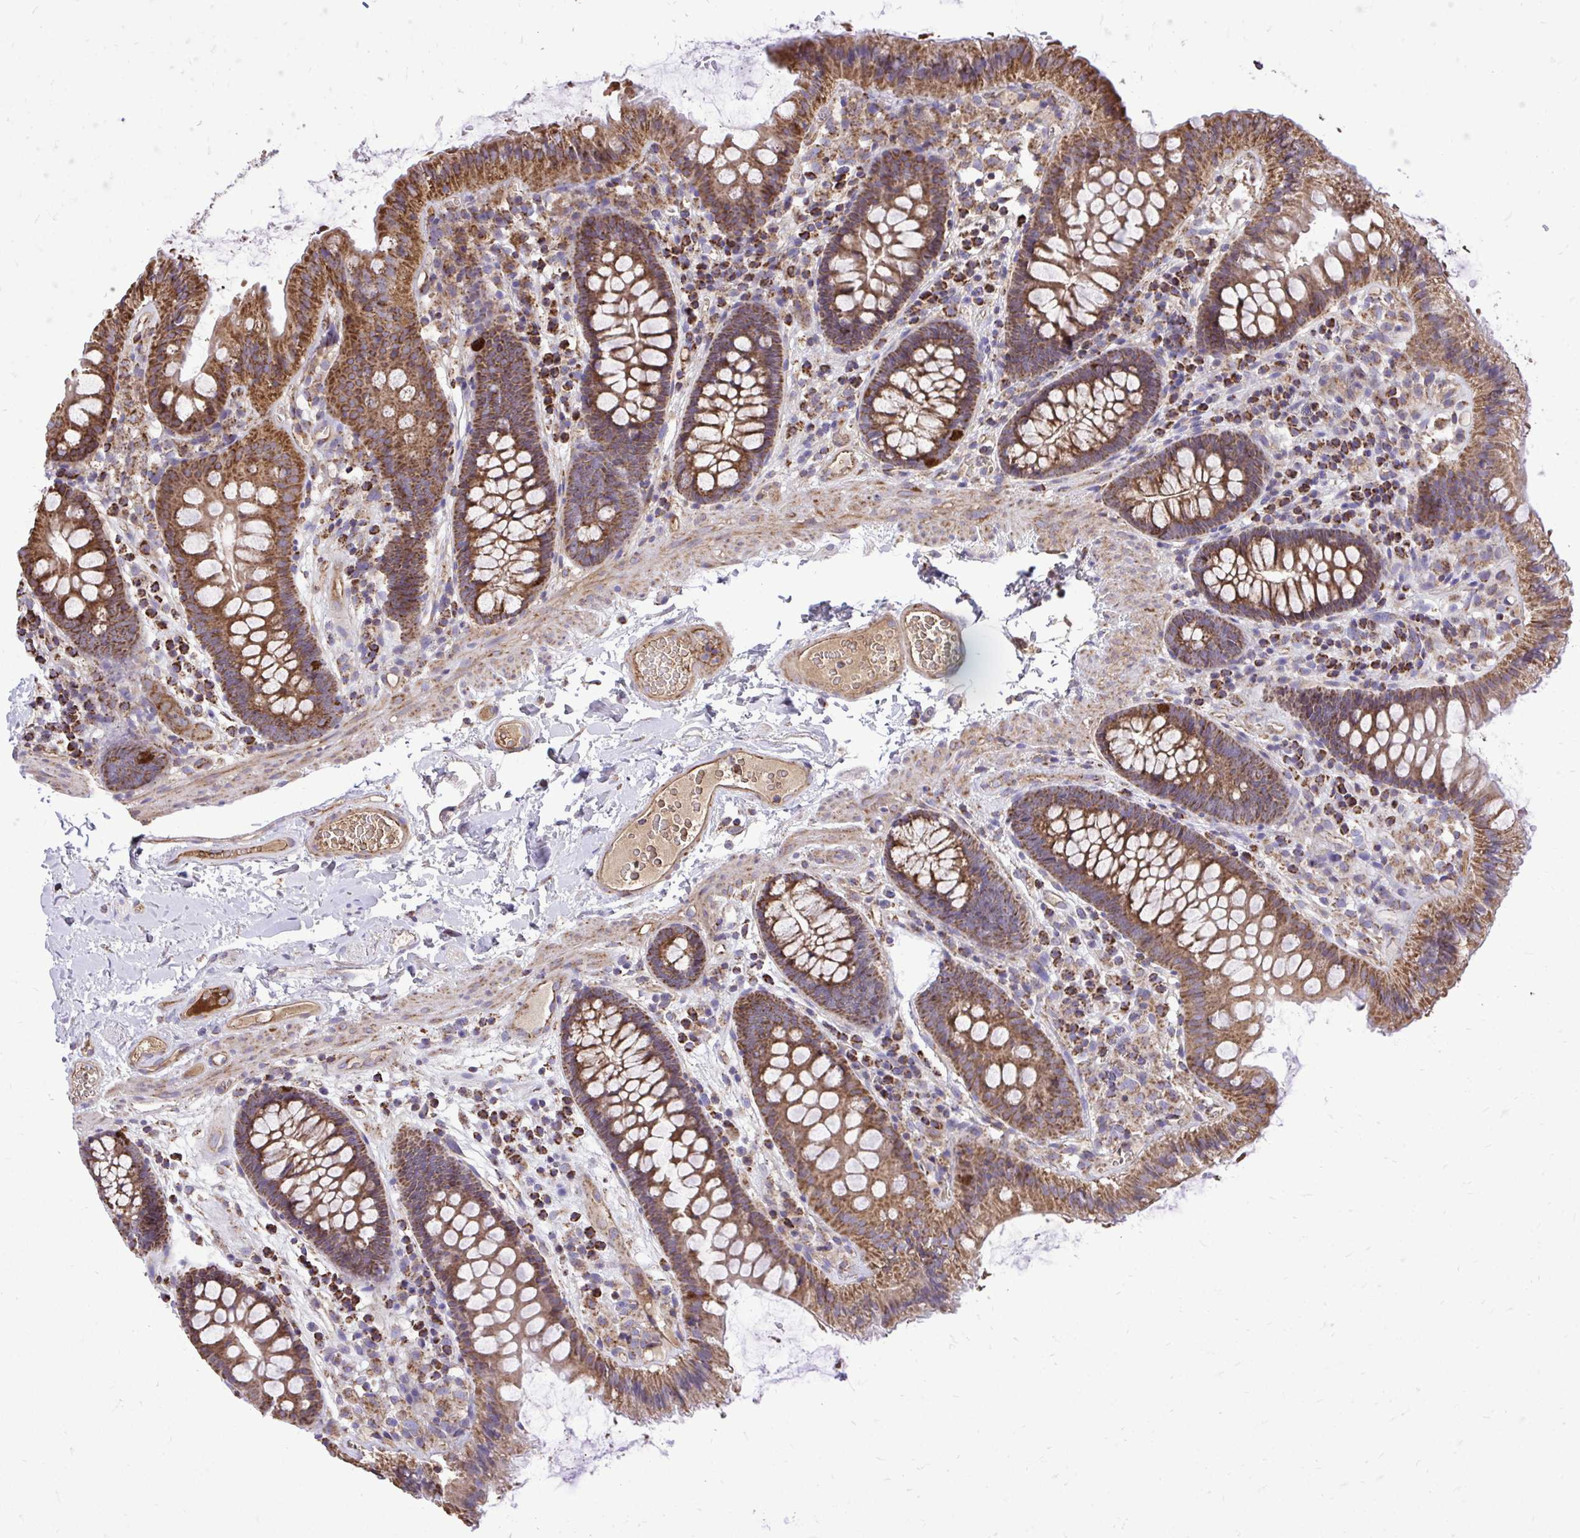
{"staining": {"intensity": "moderate", "quantity": ">75%", "location": "cytoplasmic/membranous"}, "tissue": "colon", "cell_type": "Endothelial cells", "image_type": "normal", "snomed": [{"axis": "morphology", "description": "Normal tissue, NOS"}, {"axis": "topography", "description": "Colon"}], "caption": "IHC staining of benign colon, which demonstrates medium levels of moderate cytoplasmic/membranous expression in about >75% of endothelial cells indicating moderate cytoplasmic/membranous protein staining. The staining was performed using DAB (3,3'-diaminobenzidine) (brown) for protein detection and nuclei were counterstained in hematoxylin (blue).", "gene": "ATP13A2", "patient": {"sex": "male", "age": 84}}